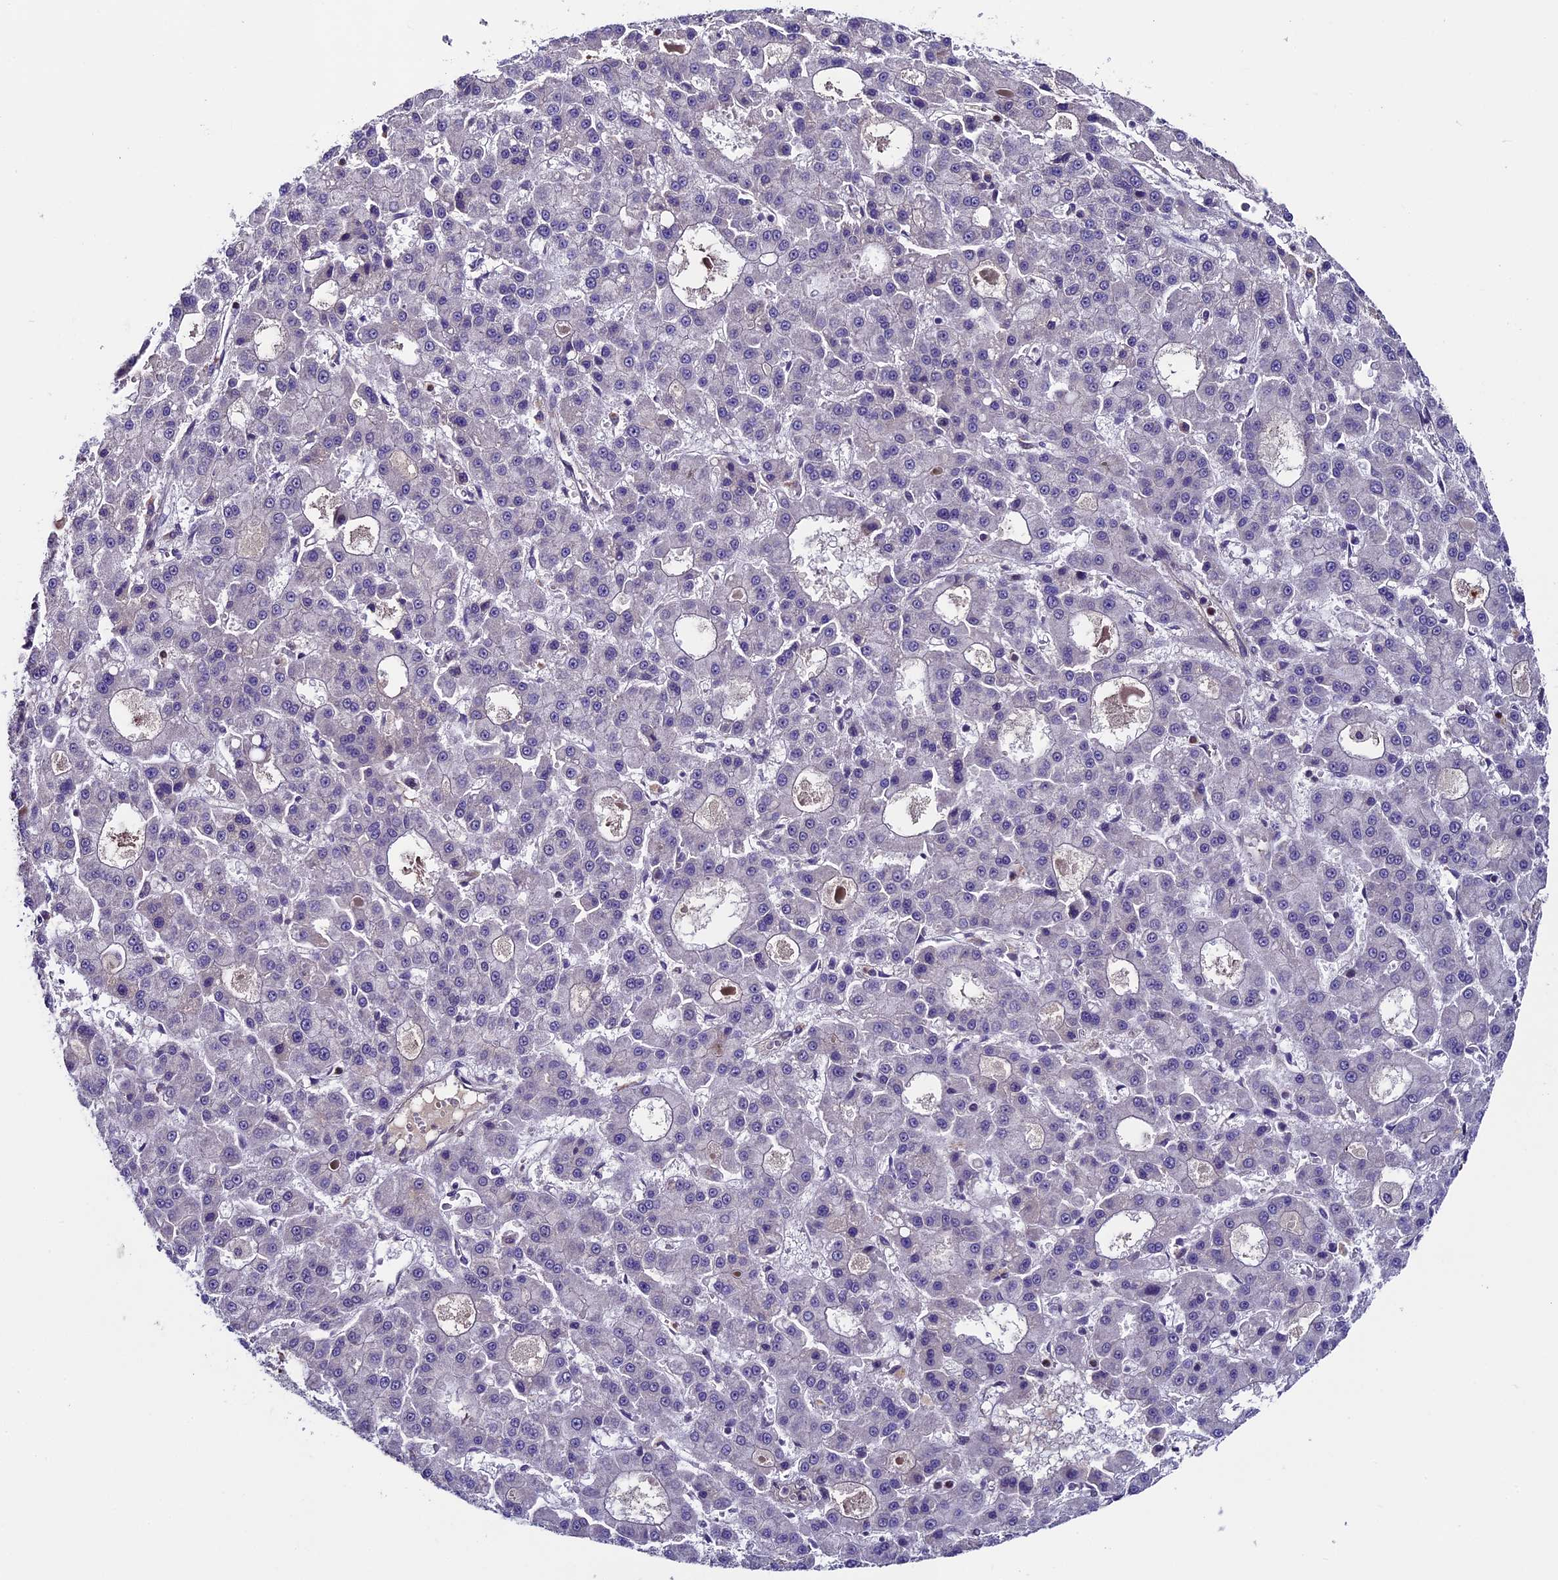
{"staining": {"intensity": "negative", "quantity": "none", "location": "none"}, "tissue": "liver cancer", "cell_type": "Tumor cells", "image_type": "cancer", "snomed": [{"axis": "morphology", "description": "Carcinoma, Hepatocellular, NOS"}, {"axis": "topography", "description": "Liver"}], "caption": "A high-resolution micrograph shows IHC staining of liver cancer, which displays no significant expression in tumor cells.", "gene": "SIPA1L3", "patient": {"sex": "male", "age": 70}}